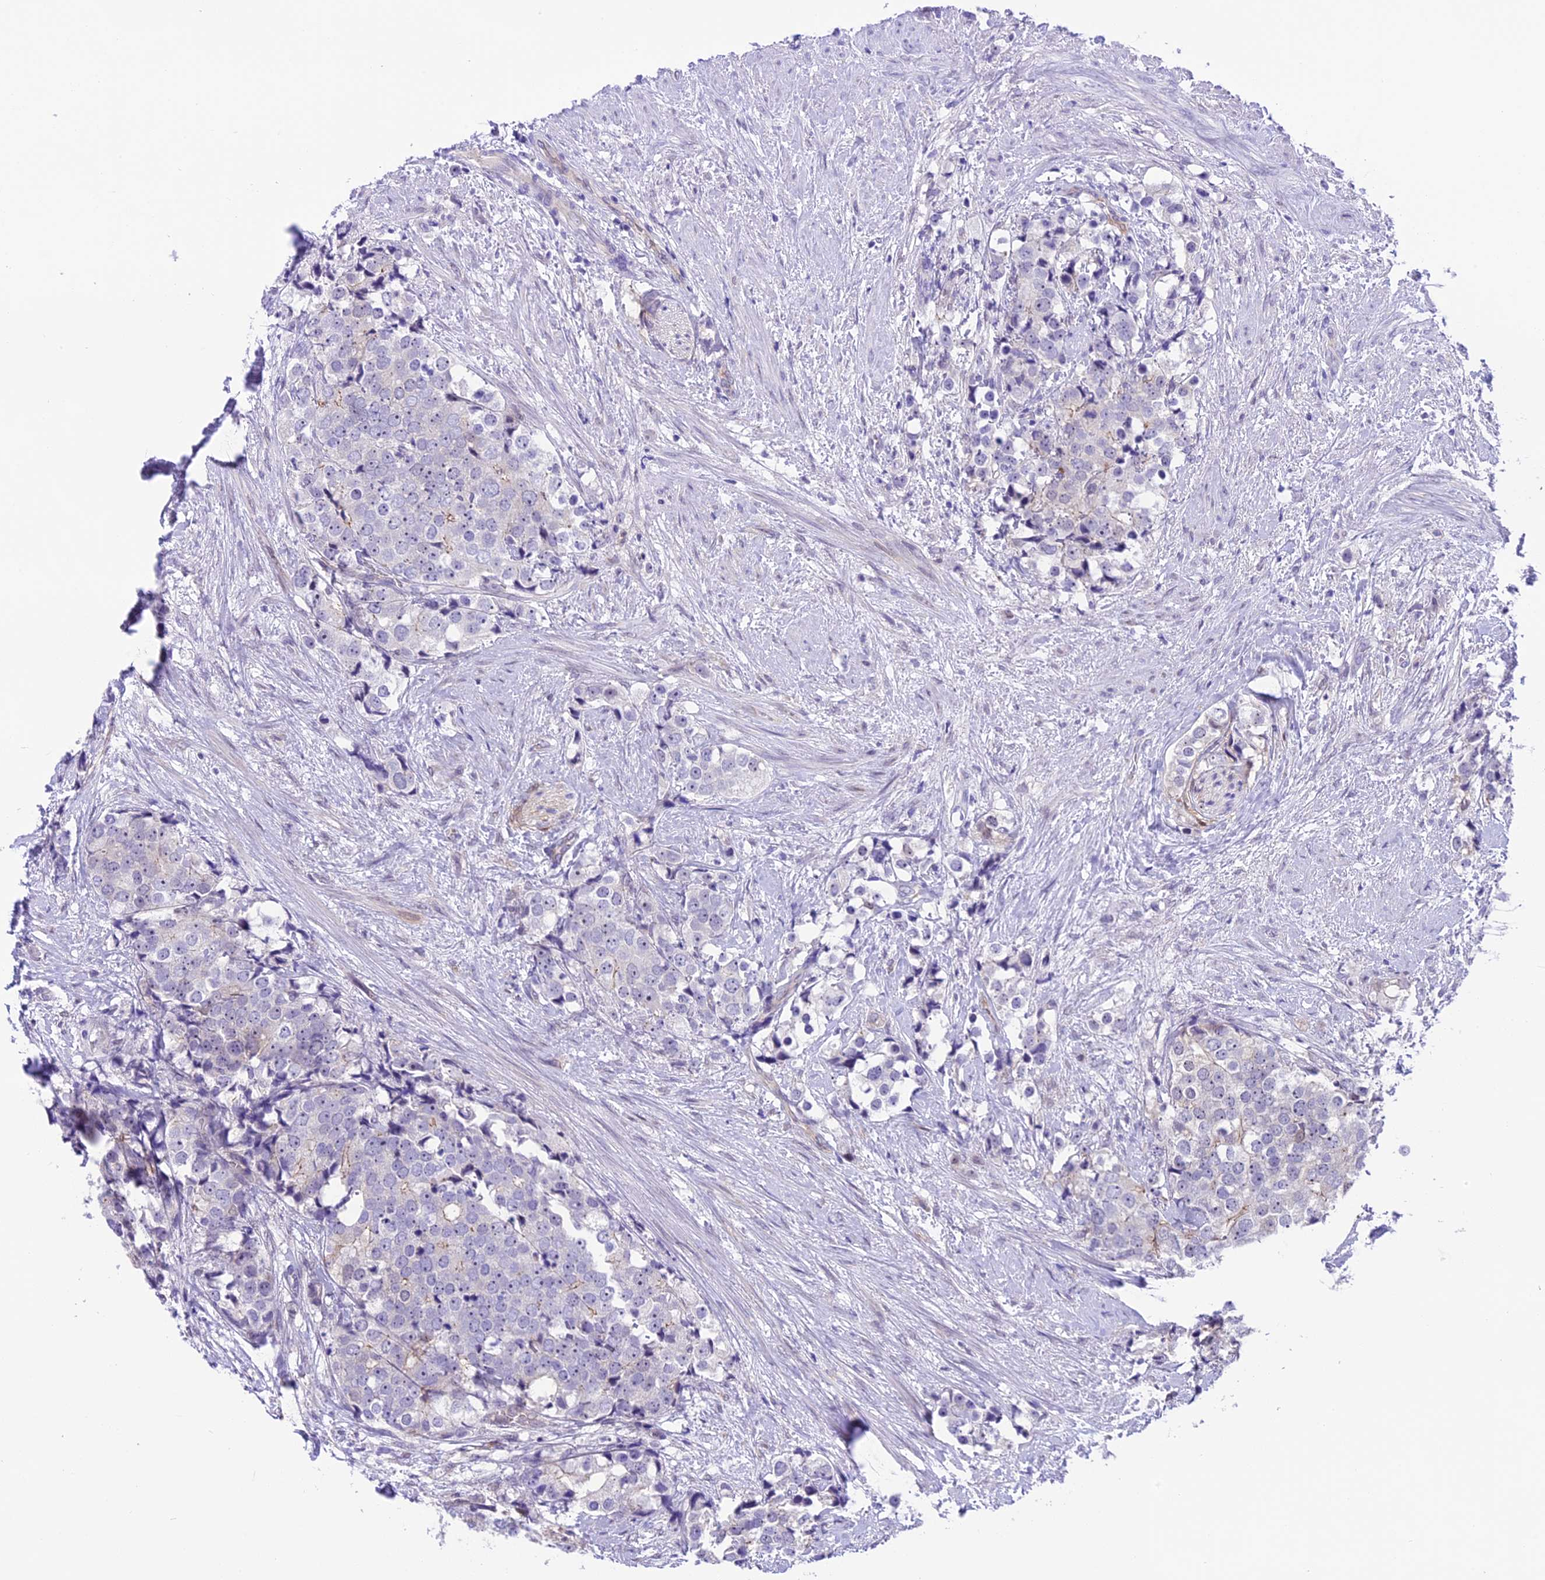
{"staining": {"intensity": "negative", "quantity": "none", "location": "none"}, "tissue": "prostate cancer", "cell_type": "Tumor cells", "image_type": "cancer", "snomed": [{"axis": "morphology", "description": "Adenocarcinoma, High grade"}, {"axis": "topography", "description": "Prostate"}], "caption": "This photomicrograph is of prostate adenocarcinoma (high-grade) stained with immunohistochemistry to label a protein in brown with the nuclei are counter-stained blue. There is no staining in tumor cells.", "gene": "PRR15", "patient": {"sex": "male", "age": 49}}